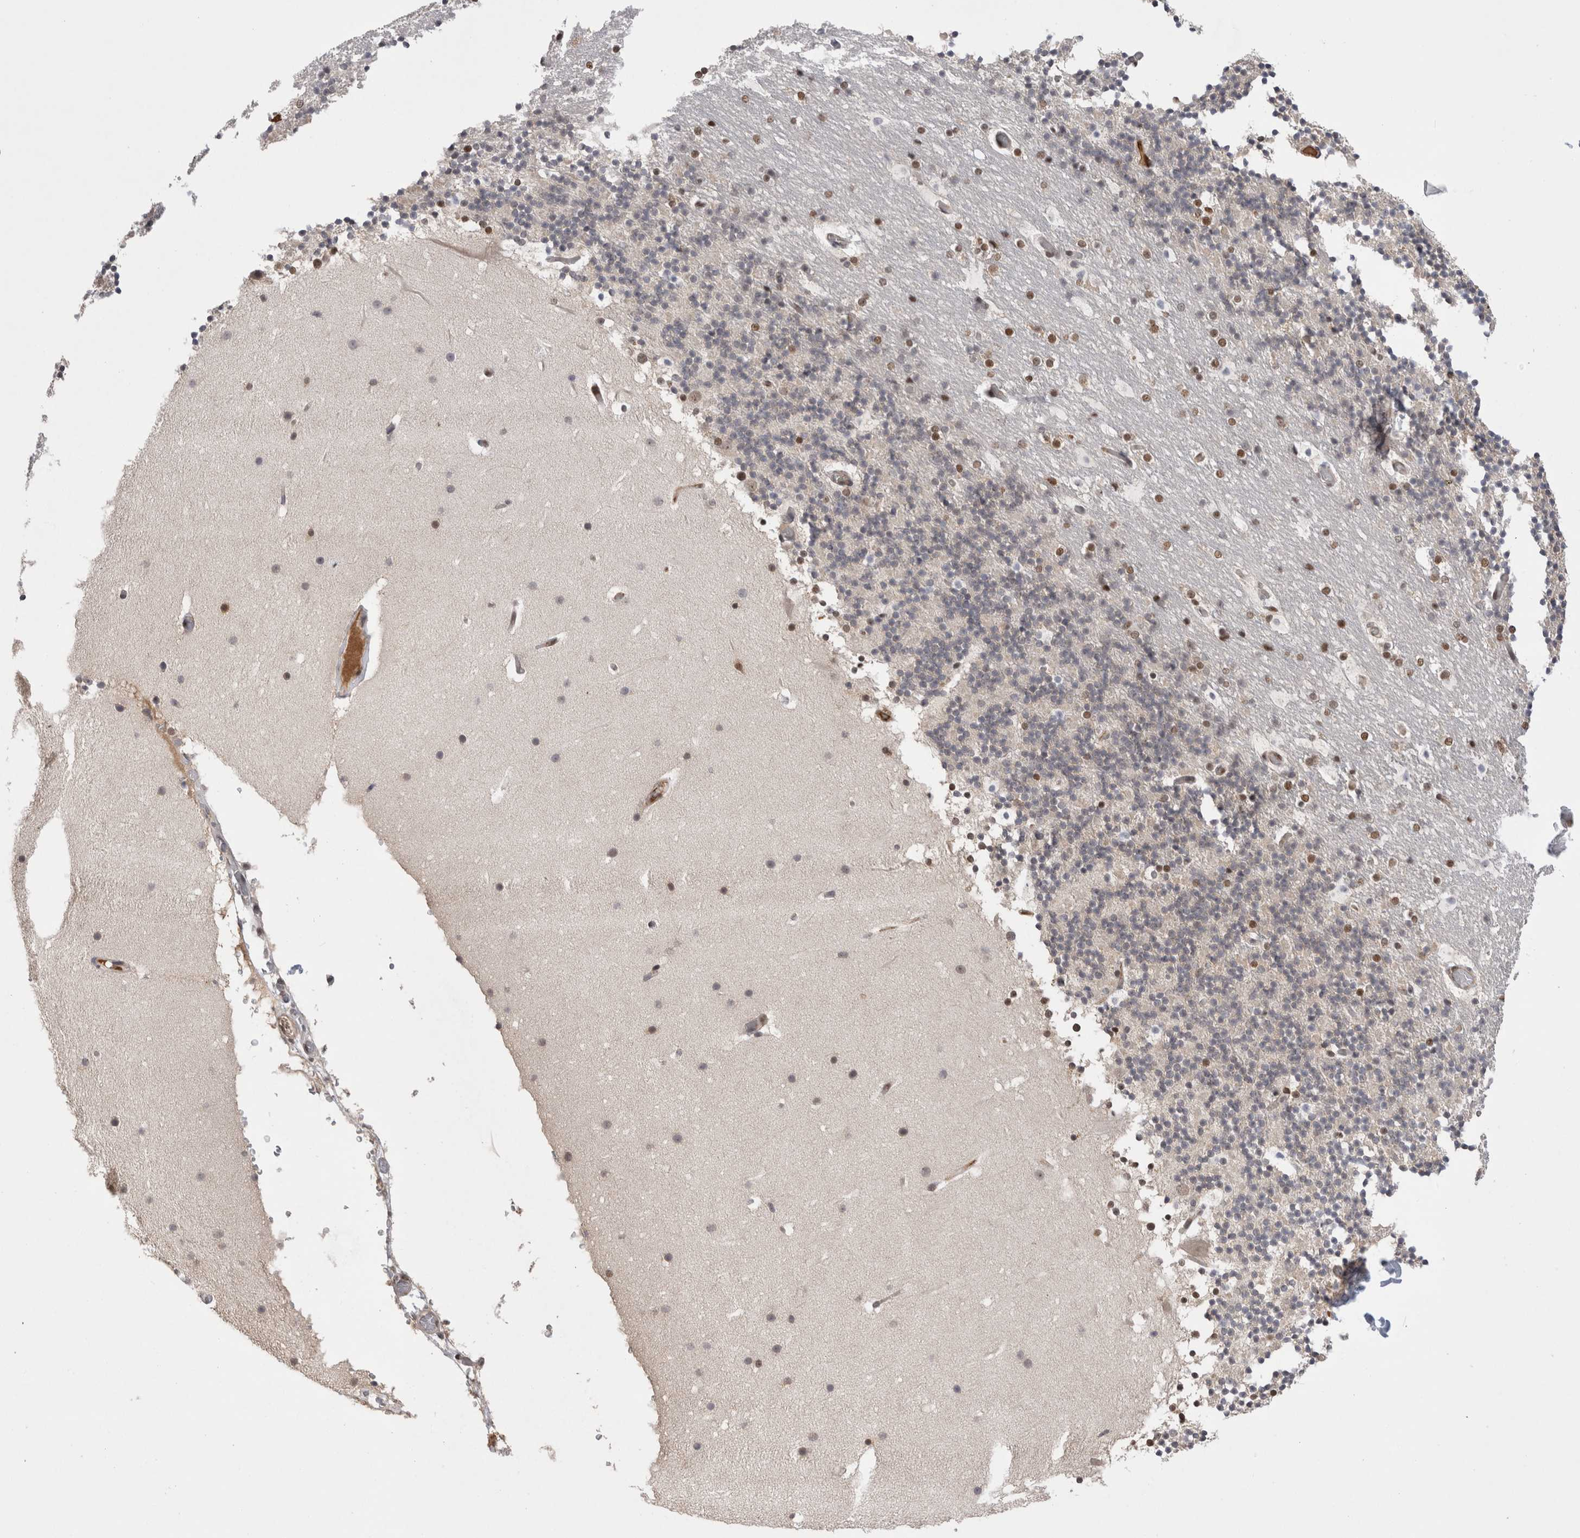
{"staining": {"intensity": "moderate", "quantity": "<25%", "location": "nuclear"}, "tissue": "cerebellum", "cell_type": "Cells in granular layer", "image_type": "normal", "snomed": [{"axis": "morphology", "description": "Normal tissue, NOS"}, {"axis": "topography", "description": "Cerebellum"}], "caption": "This micrograph displays immunohistochemistry (IHC) staining of benign cerebellum, with low moderate nuclear staining in approximately <25% of cells in granular layer.", "gene": "ZNF24", "patient": {"sex": "male", "age": 57}}